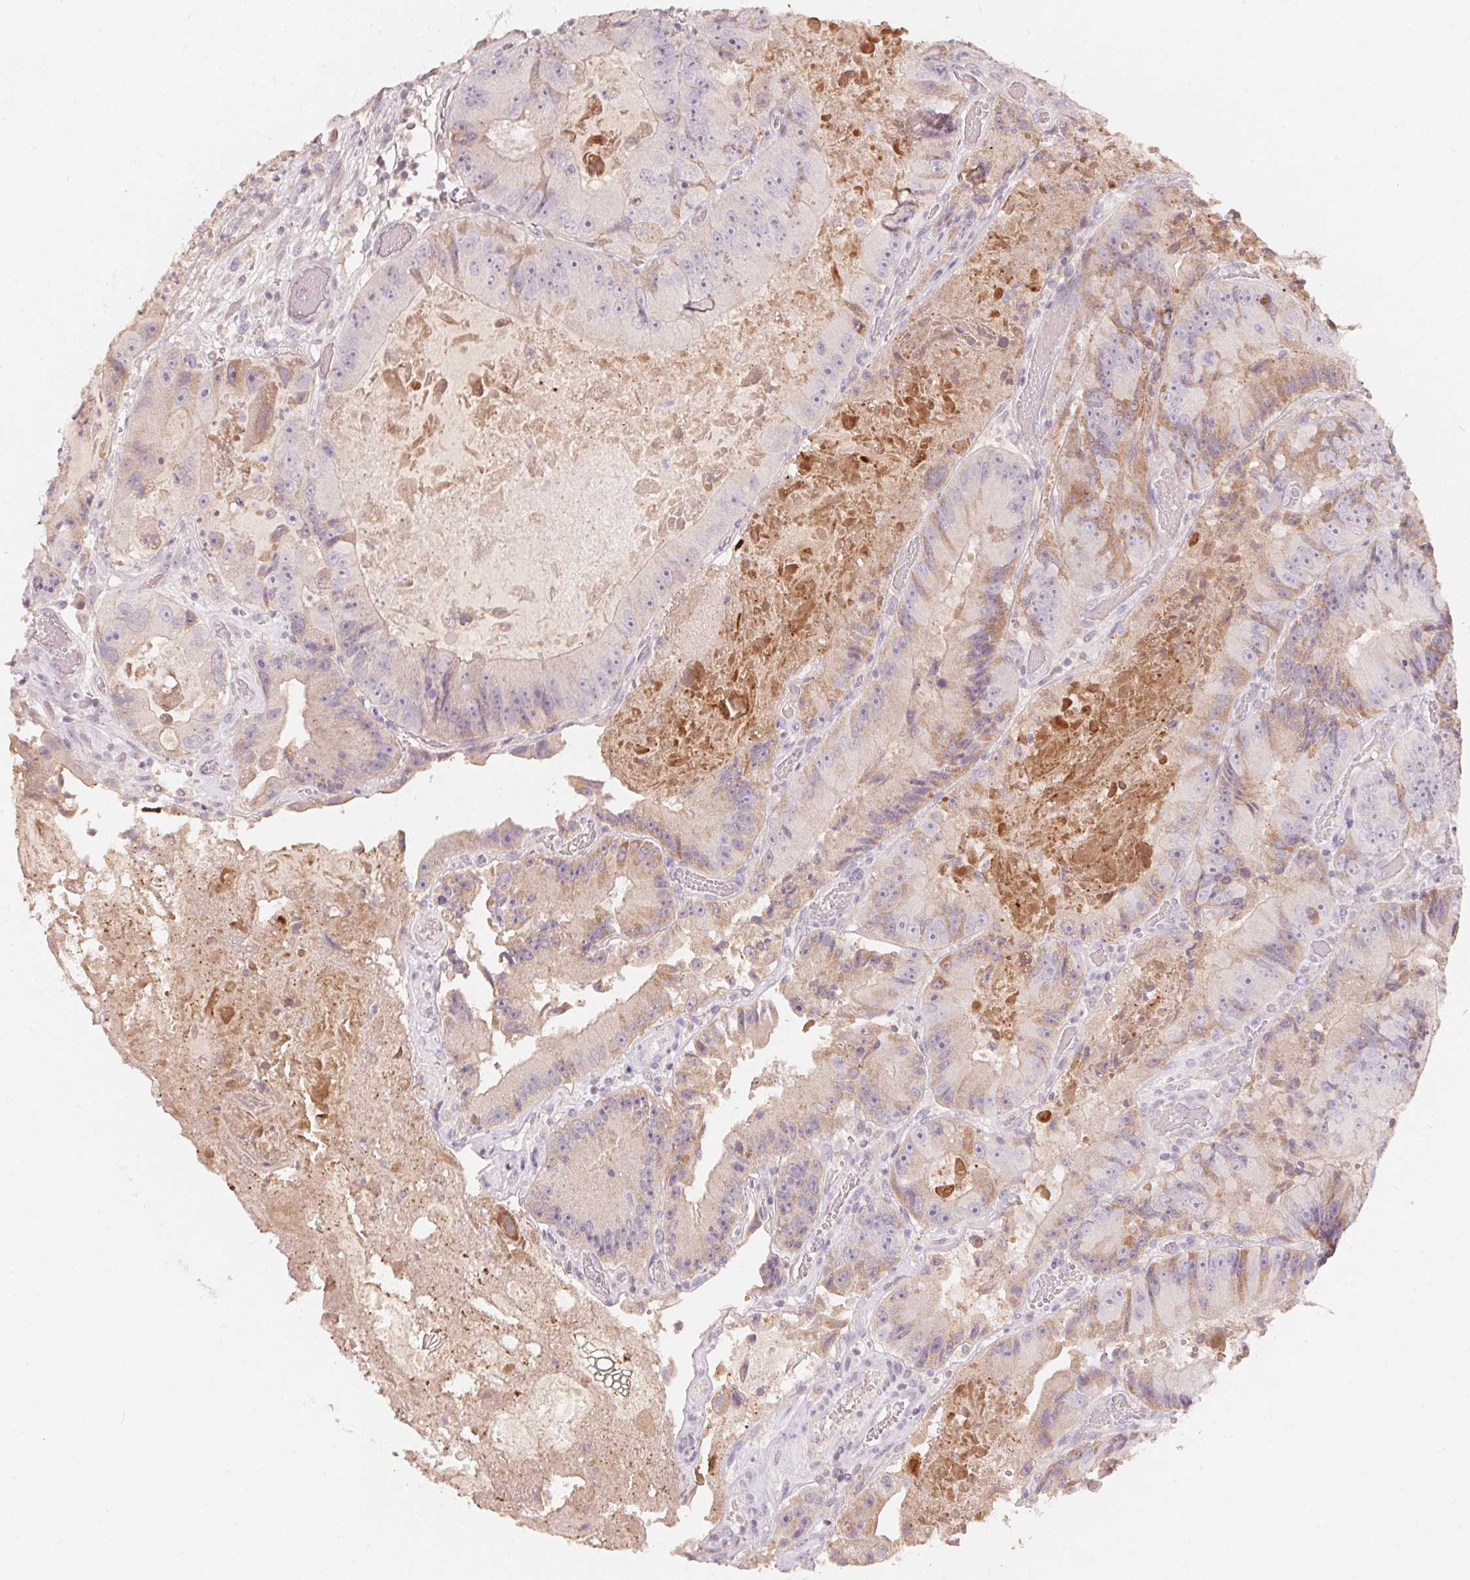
{"staining": {"intensity": "weak", "quantity": "25%-75%", "location": "cytoplasmic/membranous"}, "tissue": "colorectal cancer", "cell_type": "Tumor cells", "image_type": "cancer", "snomed": [{"axis": "morphology", "description": "Adenocarcinoma, NOS"}, {"axis": "topography", "description": "Colon"}], "caption": "Protein positivity by immunohistochemistry (IHC) shows weak cytoplasmic/membranous positivity in about 25%-75% of tumor cells in colorectal cancer.", "gene": "TP53AIP1", "patient": {"sex": "female", "age": 86}}